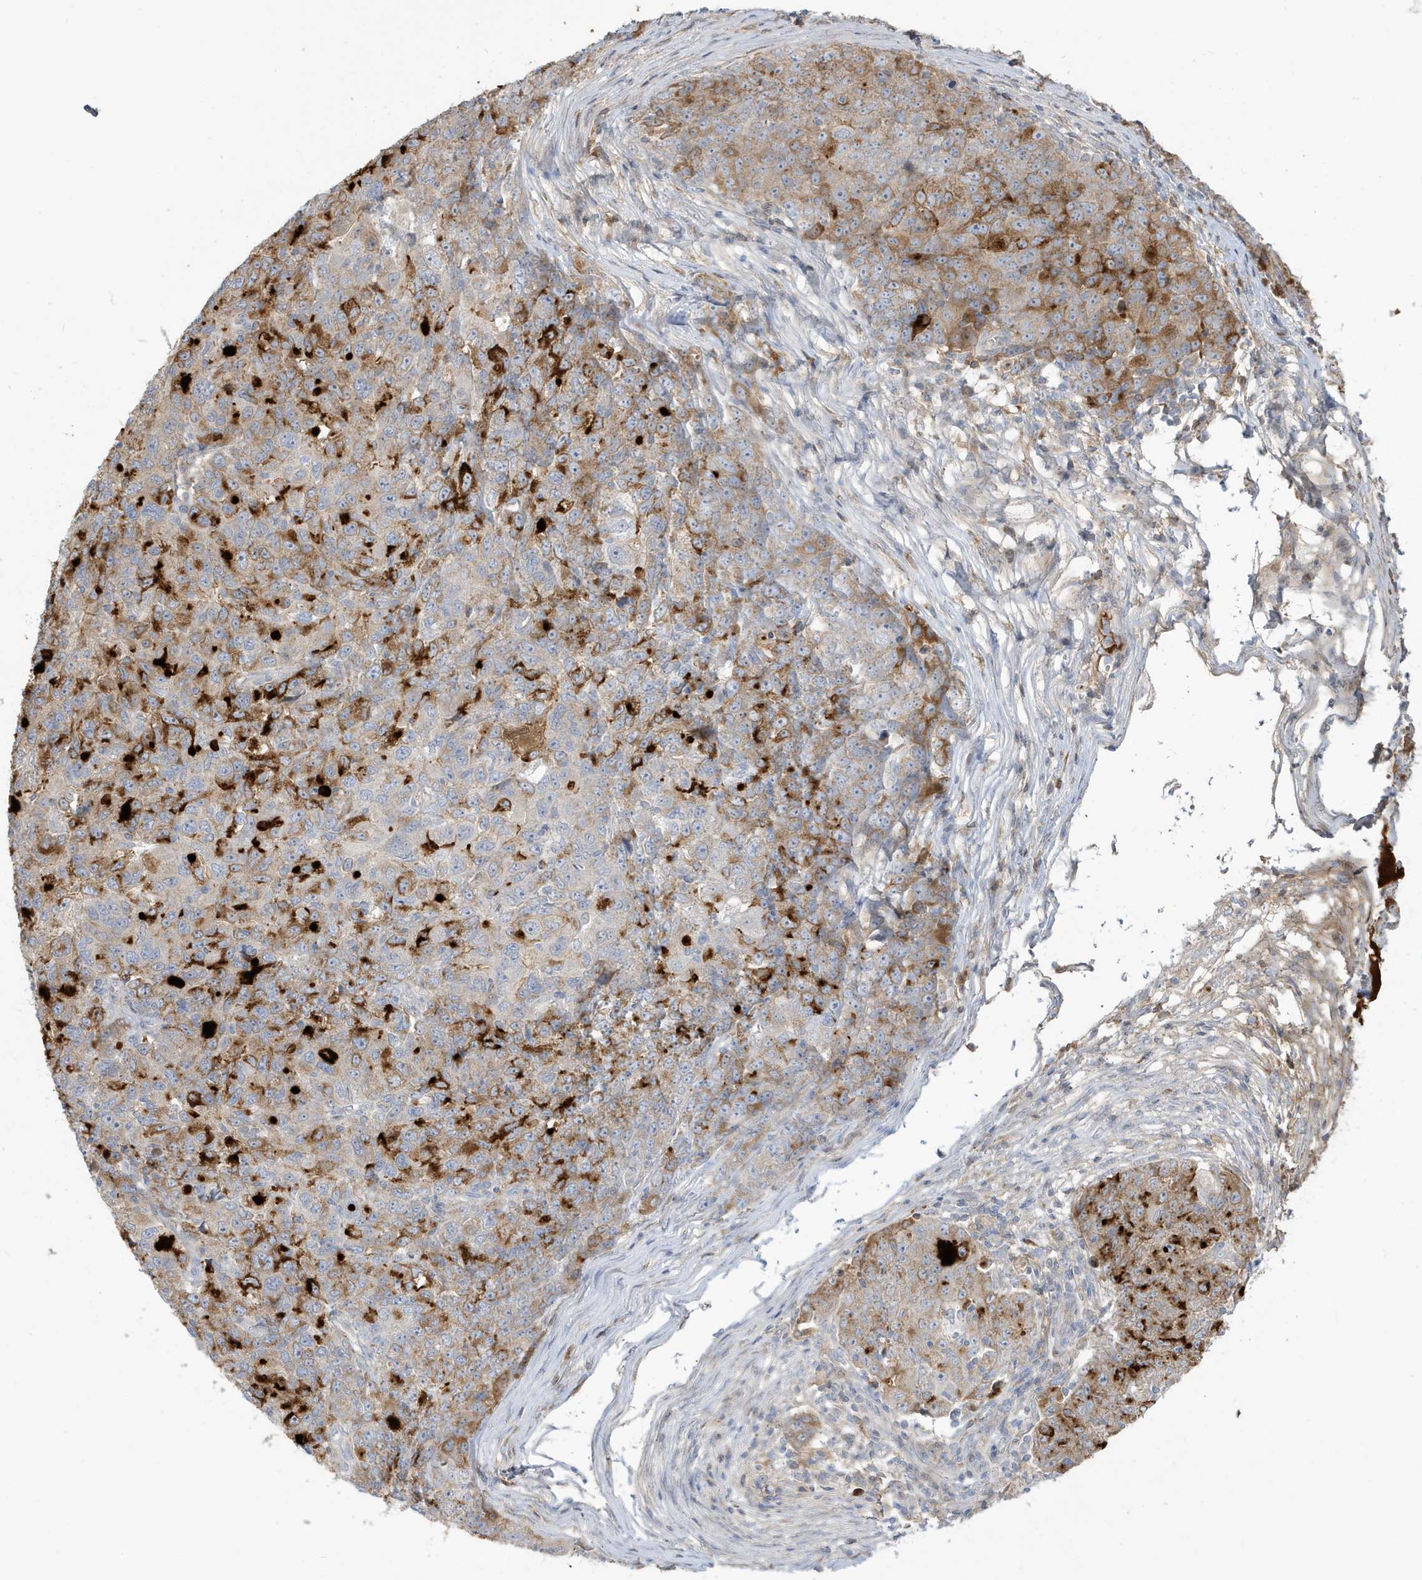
{"staining": {"intensity": "moderate", "quantity": "25%-75%", "location": "cytoplasmic/membranous"}, "tissue": "ovarian cancer", "cell_type": "Tumor cells", "image_type": "cancer", "snomed": [{"axis": "morphology", "description": "Carcinoma, endometroid"}, {"axis": "topography", "description": "Ovary"}], "caption": "Brown immunohistochemical staining in human ovarian cancer reveals moderate cytoplasmic/membranous positivity in about 25%-75% of tumor cells.", "gene": "IFT57", "patient": {"sex": "female", "age": 42}}